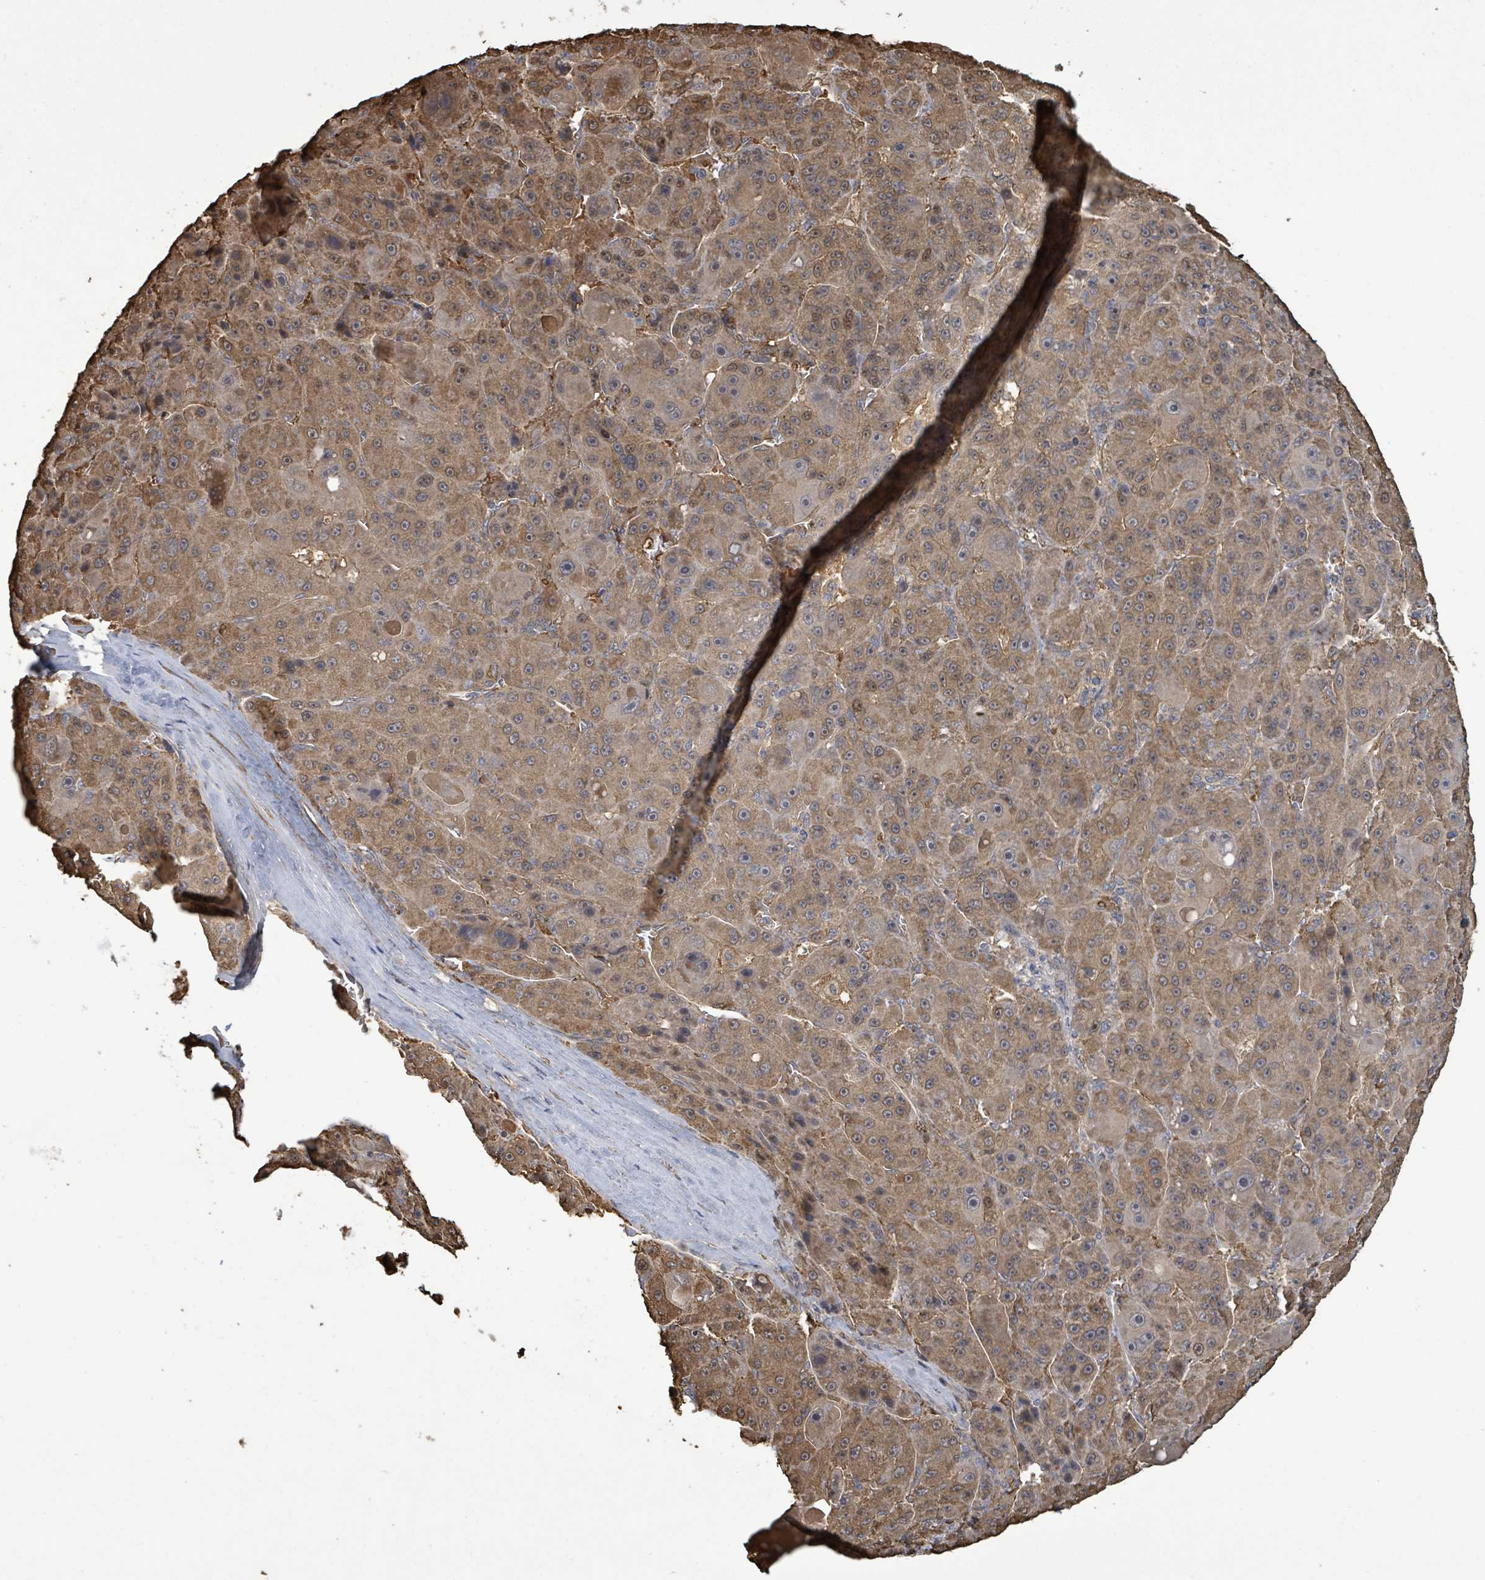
{"staining": {"intensity": "moderate", "quantity": ">75%", "location": "cytoplasmic/membranous,nuclear"}, "tissue": "liver cancer", "cell_type": "Tumor cells", "image_type": "cancer", "snomed": [{"axis": "morphology", "description": "Carcinoma, Hepatocellular, NOS"}, {"axis": "topography", "description": "Liver"}], "caption": "The micrograph exhibits a brown stain indicating the presence of a protein in the cytoplasmic/membranous and nuclear of tumor cells in liver cancer (hepatocellular carcinoma).", "gene": "MAP3K6", "patient": {"sex": "male", "age": 76}}